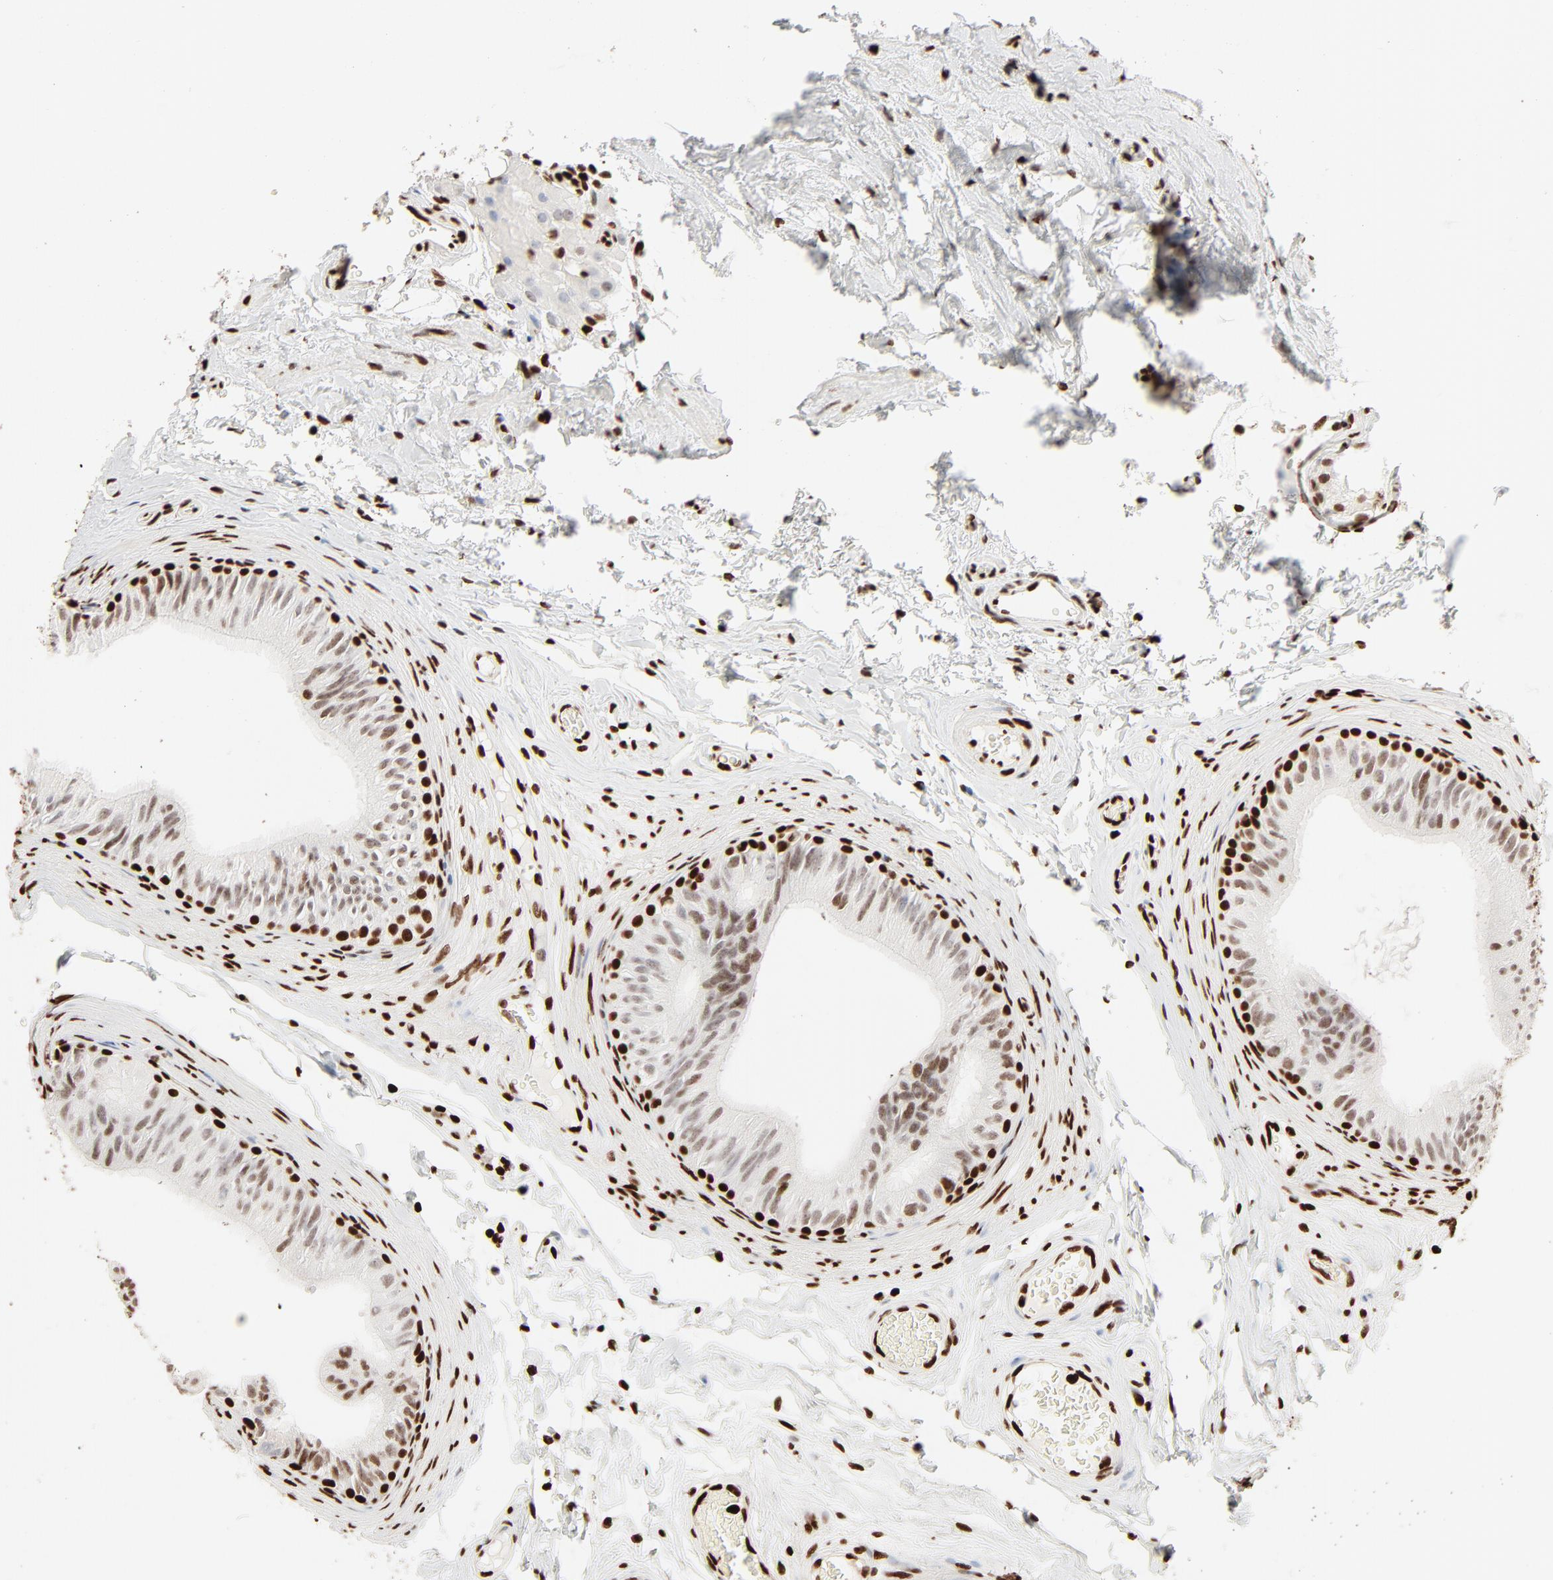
{"staining": {"intensity": "strong", "quantity": ">75%", "location": "nuclear"}, "tissue": "epididymis", "cell_type": "Glandular cells", "image_type": "normal", "snomed": [{"axis": "morphology", "description": "Normal tissue, NOS"}, {"axis": "topography", "description": "Testis"}, {"axis": "topography", "description": "Epididymis"}], "caption": "Epididymis was stained to show a protein in brown. There is high levels of strong nuclear positivity in approximately >75% of glandular cells. The staining was performed using DAB, with brown indicating positive protein expression. Nuclei are stained blue with hematoxylin.", "gene": "HMGB1", "patient": {"sex": "male", "age": 36}}